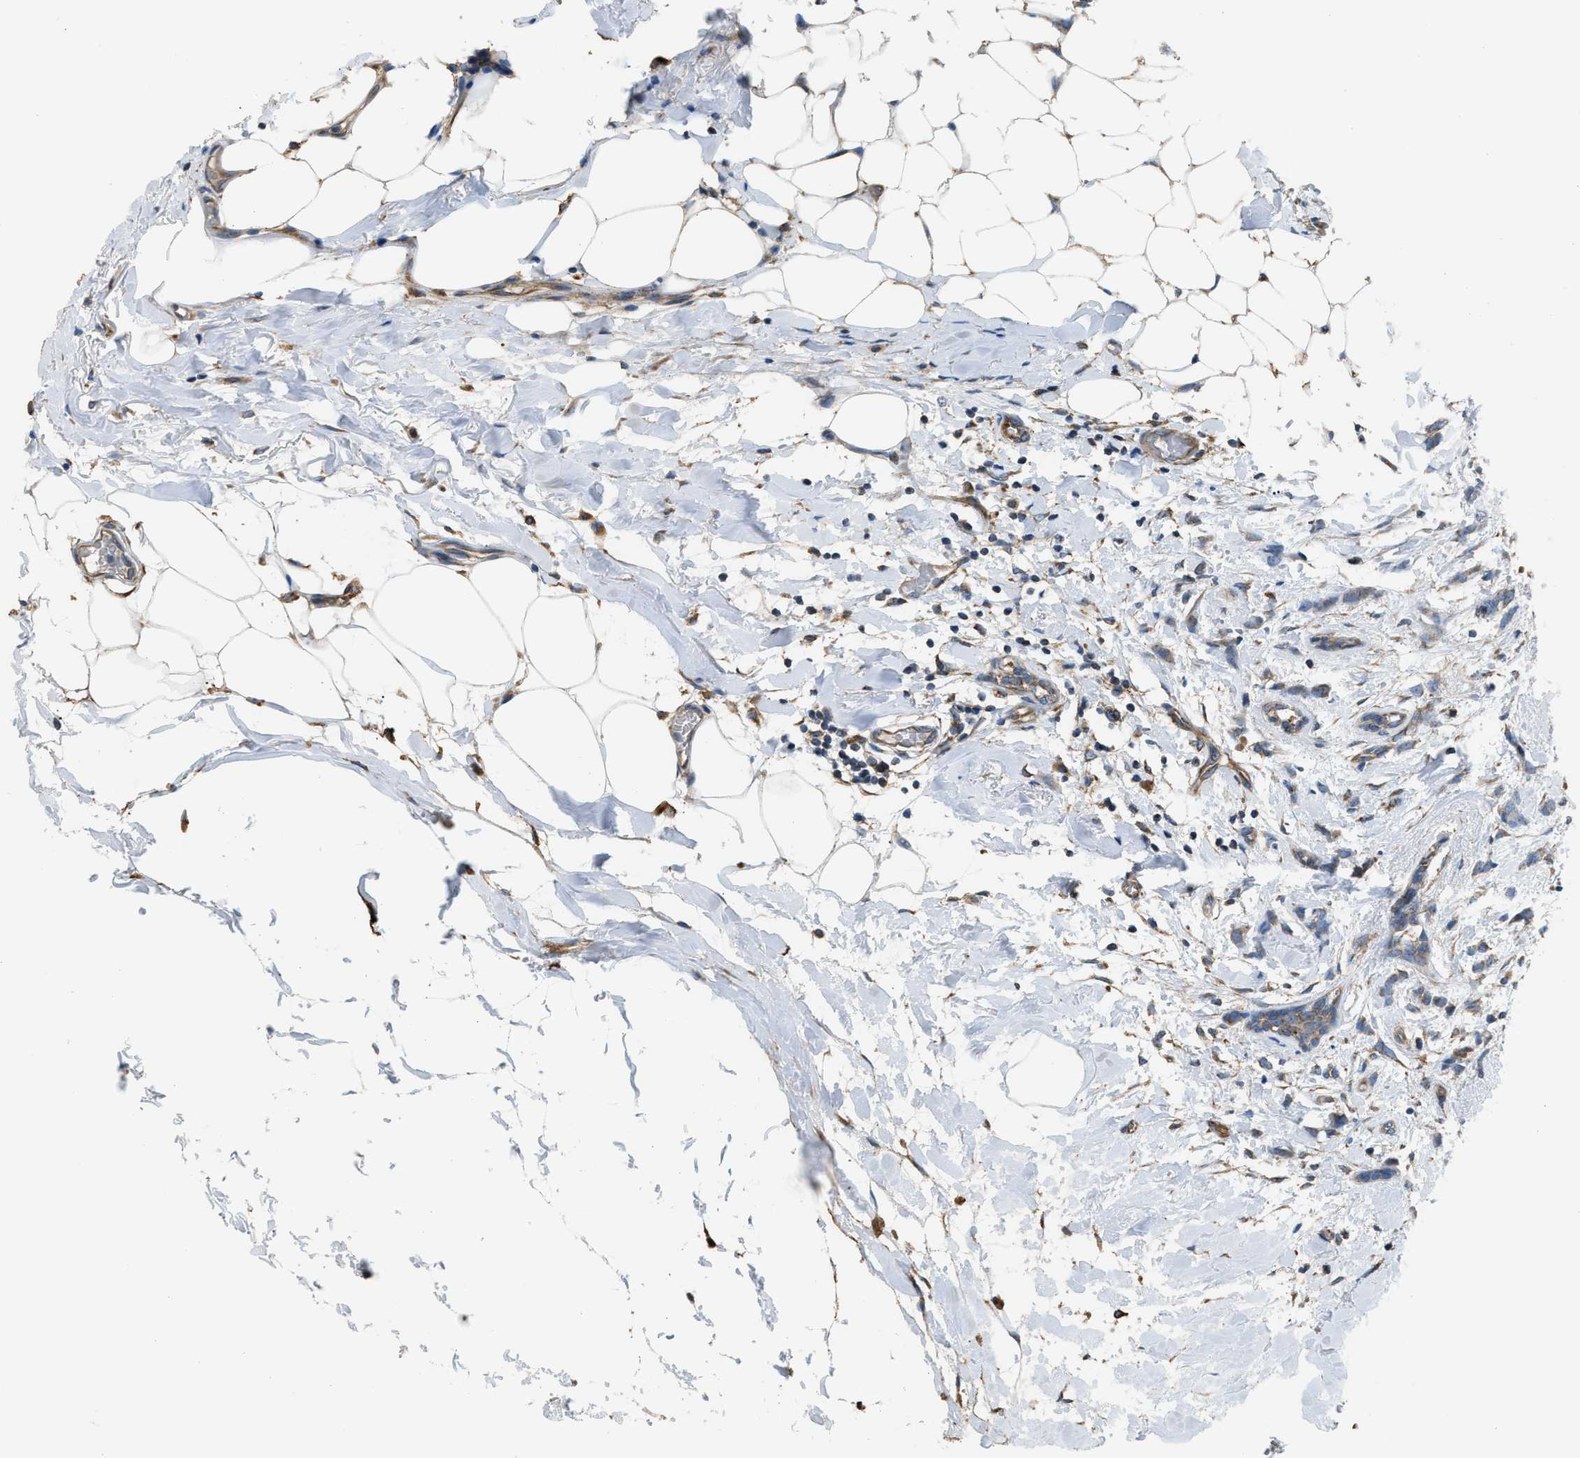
{"staining": {"intensity": "weak", "quantity": ">75%", "location": "cytoplasmic/membranous"}, "tissue": "breast cancer", "cell_type": "Tumor cells", "image_type": "cancer", "snomed": [{"axis": "morphology", "description": "Lobular carcinoma, in situ"}, {"axis": "morphology", "description": "Lobular carcinoma"}, {"axis": "topography", "description": "Breast"}], "caption": "Protein staining of breast lobular carcinoma tissue shows weak cytoplasmic/membranous expression in about >75% of tumor cells.", "gene": "SLC10A3", "patient": {"sex": "female", "age": 41}}